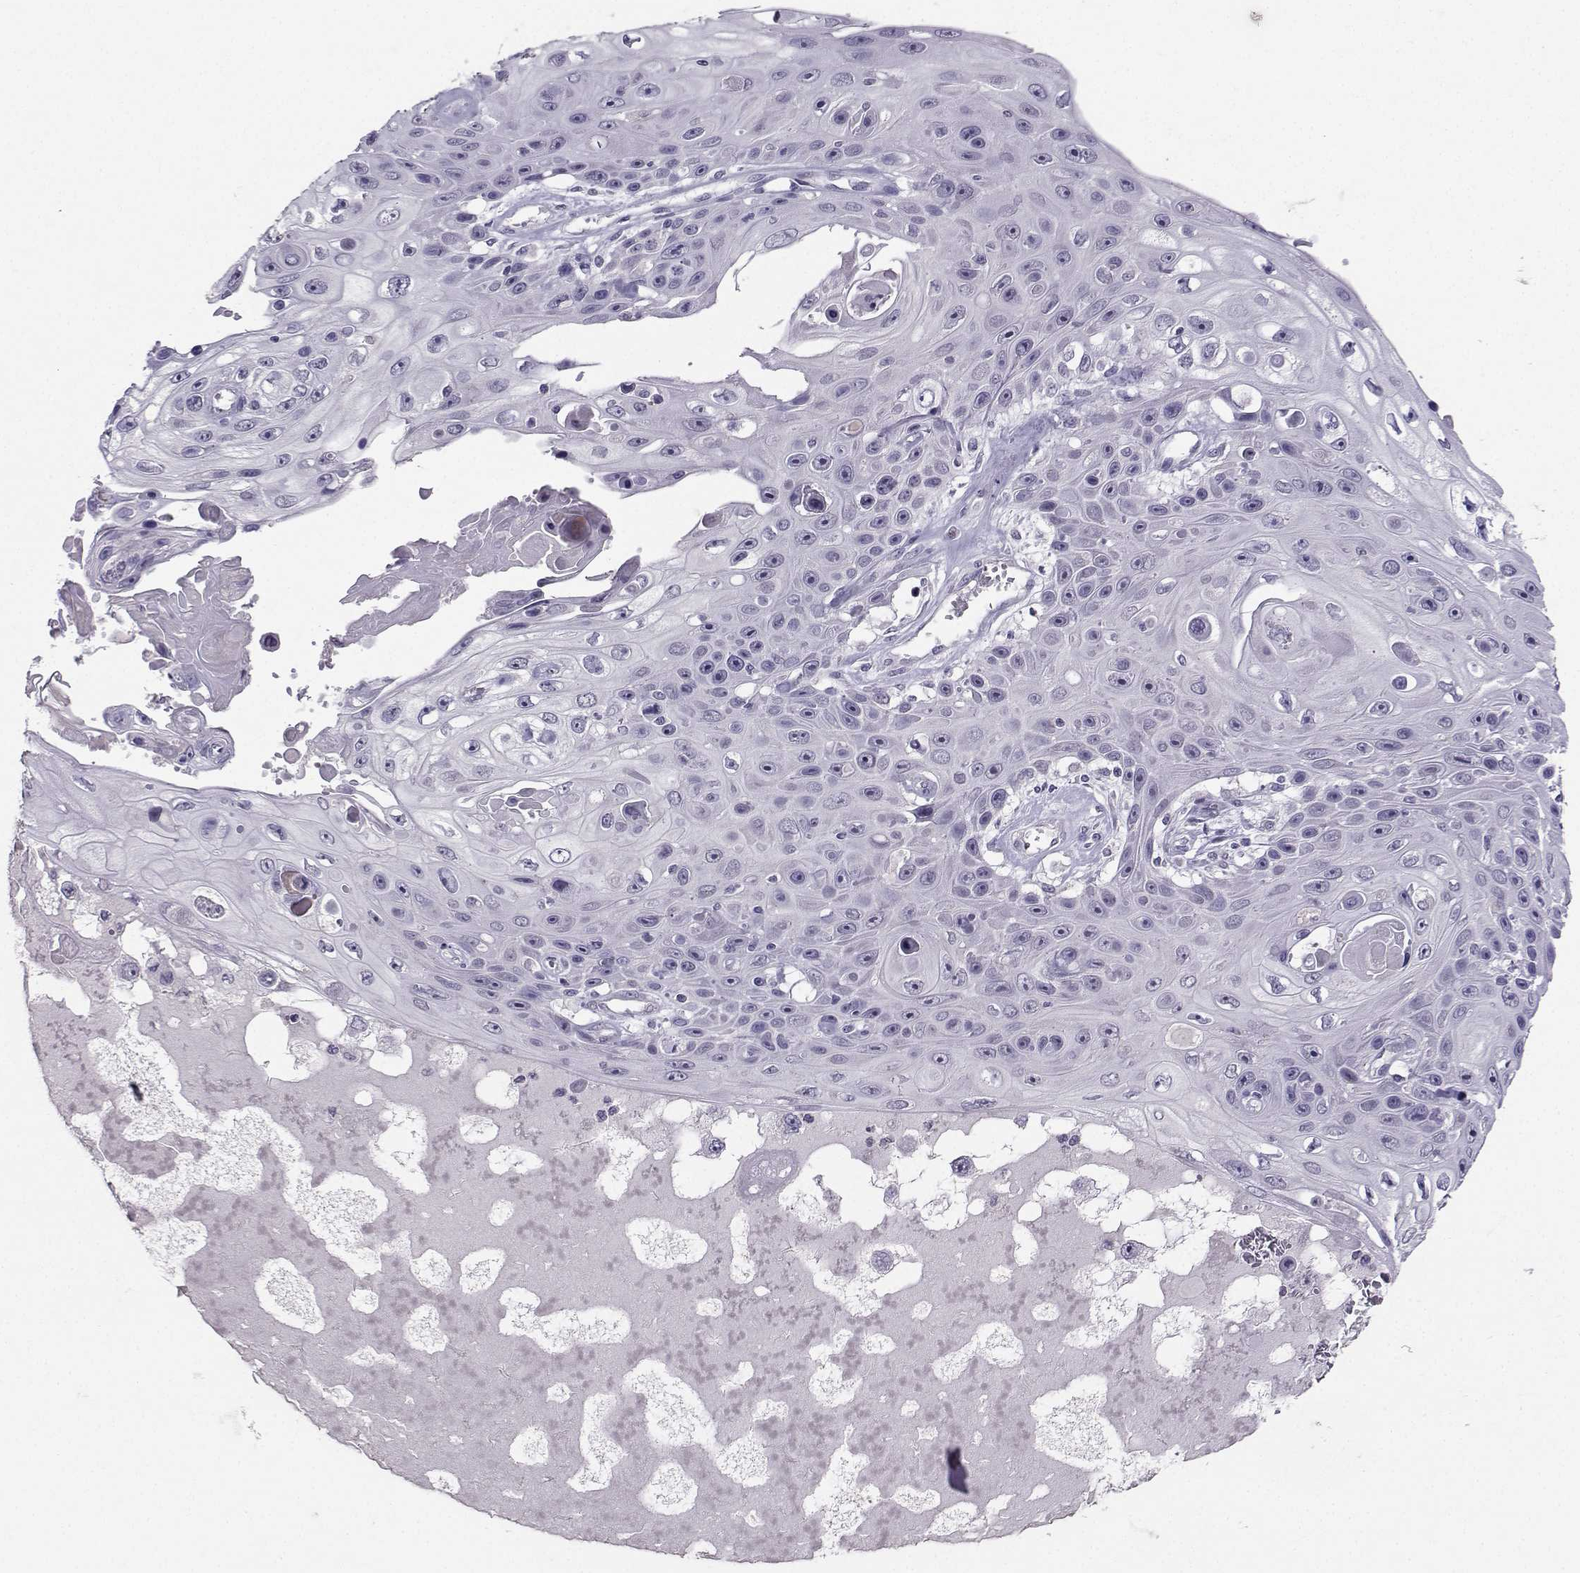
{"staining": {"intensity": "negative", "quantity": "none", "location": "none"}, "tissue": "skin cancer", "cell_type": "Tumor cells", "image_type": "cancer", "snomed": [{"axis": "morphology", "description": "Squamous cell carcinoma, NOS"}, {"axis": "topography", "description": "Skin"}], "caption": "High power microscopy photomicrograph of an immunohistochemistry (IHC) image of skin cancer (squamous cell carcinoma), revealing no significant expression in tumor cells.", "gene": "CARTPT", "patient": {"sex": "male", "age": 82}}